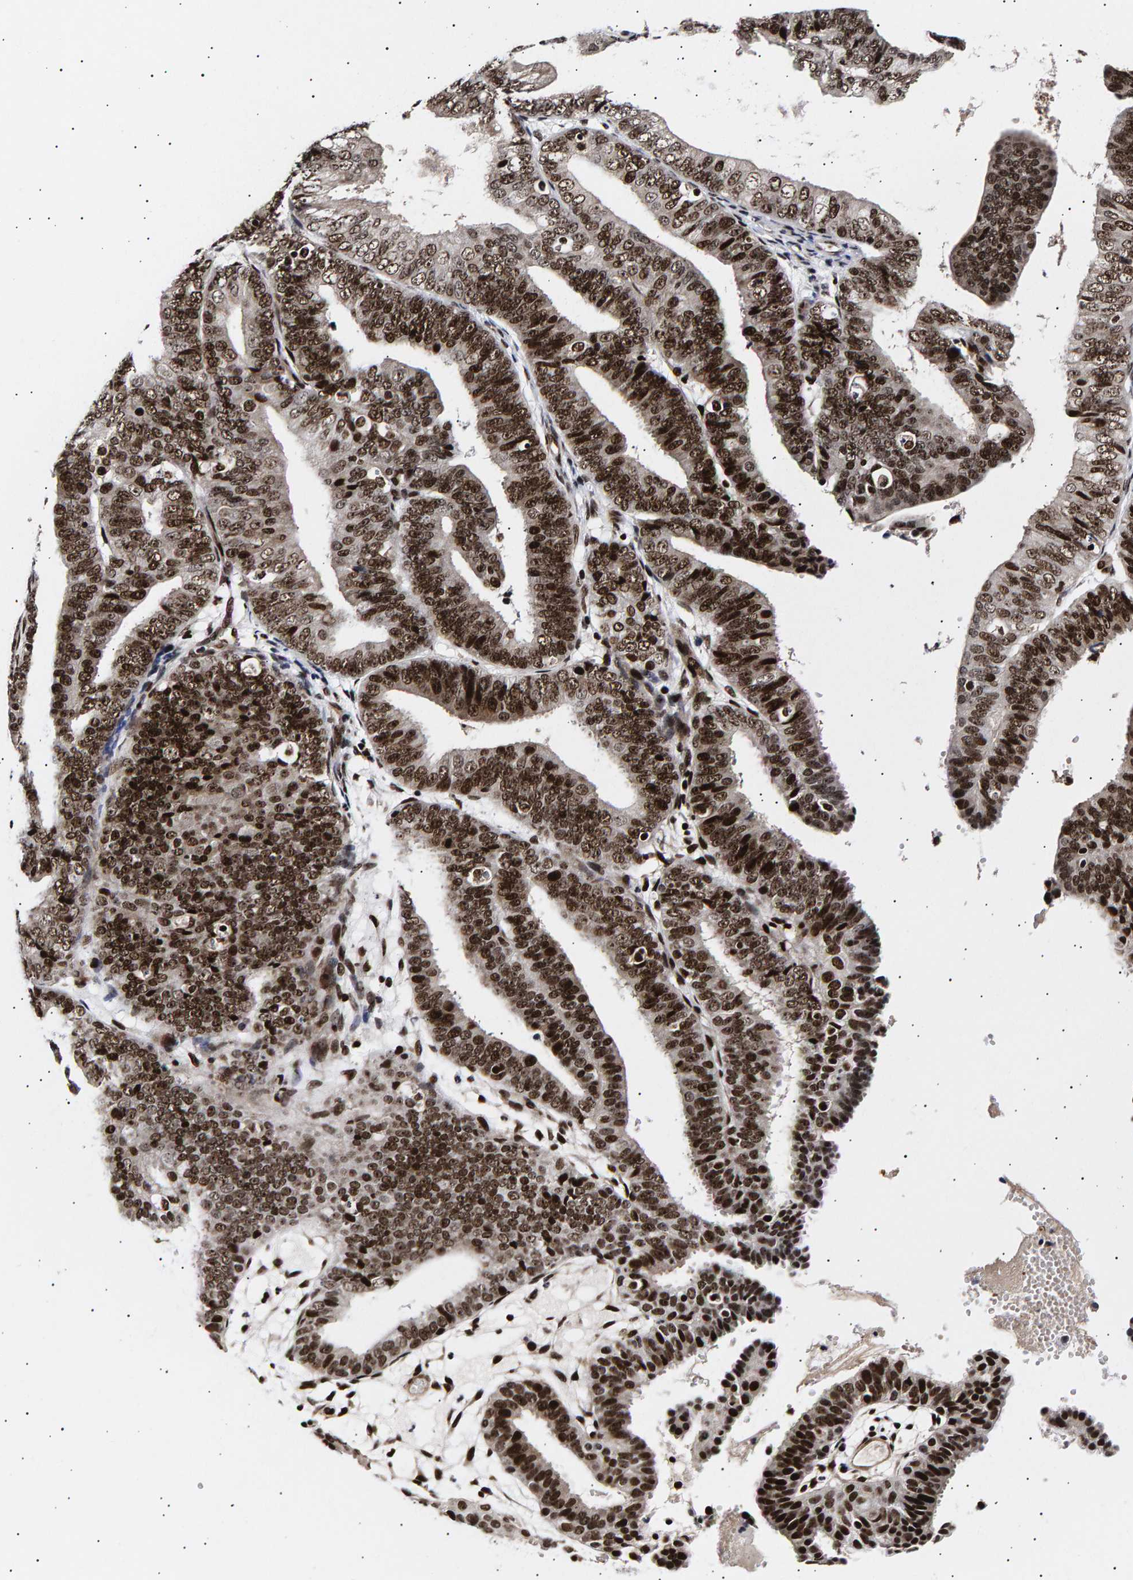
{"staining": {"intensity": "strong", "quantity": ">75%", "location": "nuclear"}, "tissue": "endometrial cancer", "cell_type": "Tumor cells", "image_type": "cancer", "snomed": [{"axis": "morphology", "description": "Adenocarcinoma, NOS"}, {"axis": "topography", "description": "Endometrium"}], "caption": "Immunohistochemistry (DAB (3,3'-diaminobenzidine)) staining of human endometrial adenocarcinoma displays strong nuclear protein positivity in approximately >75% of tumor cells.", "gene": "ANKRD40", "patient": {"sex": "female", "age": 63}}